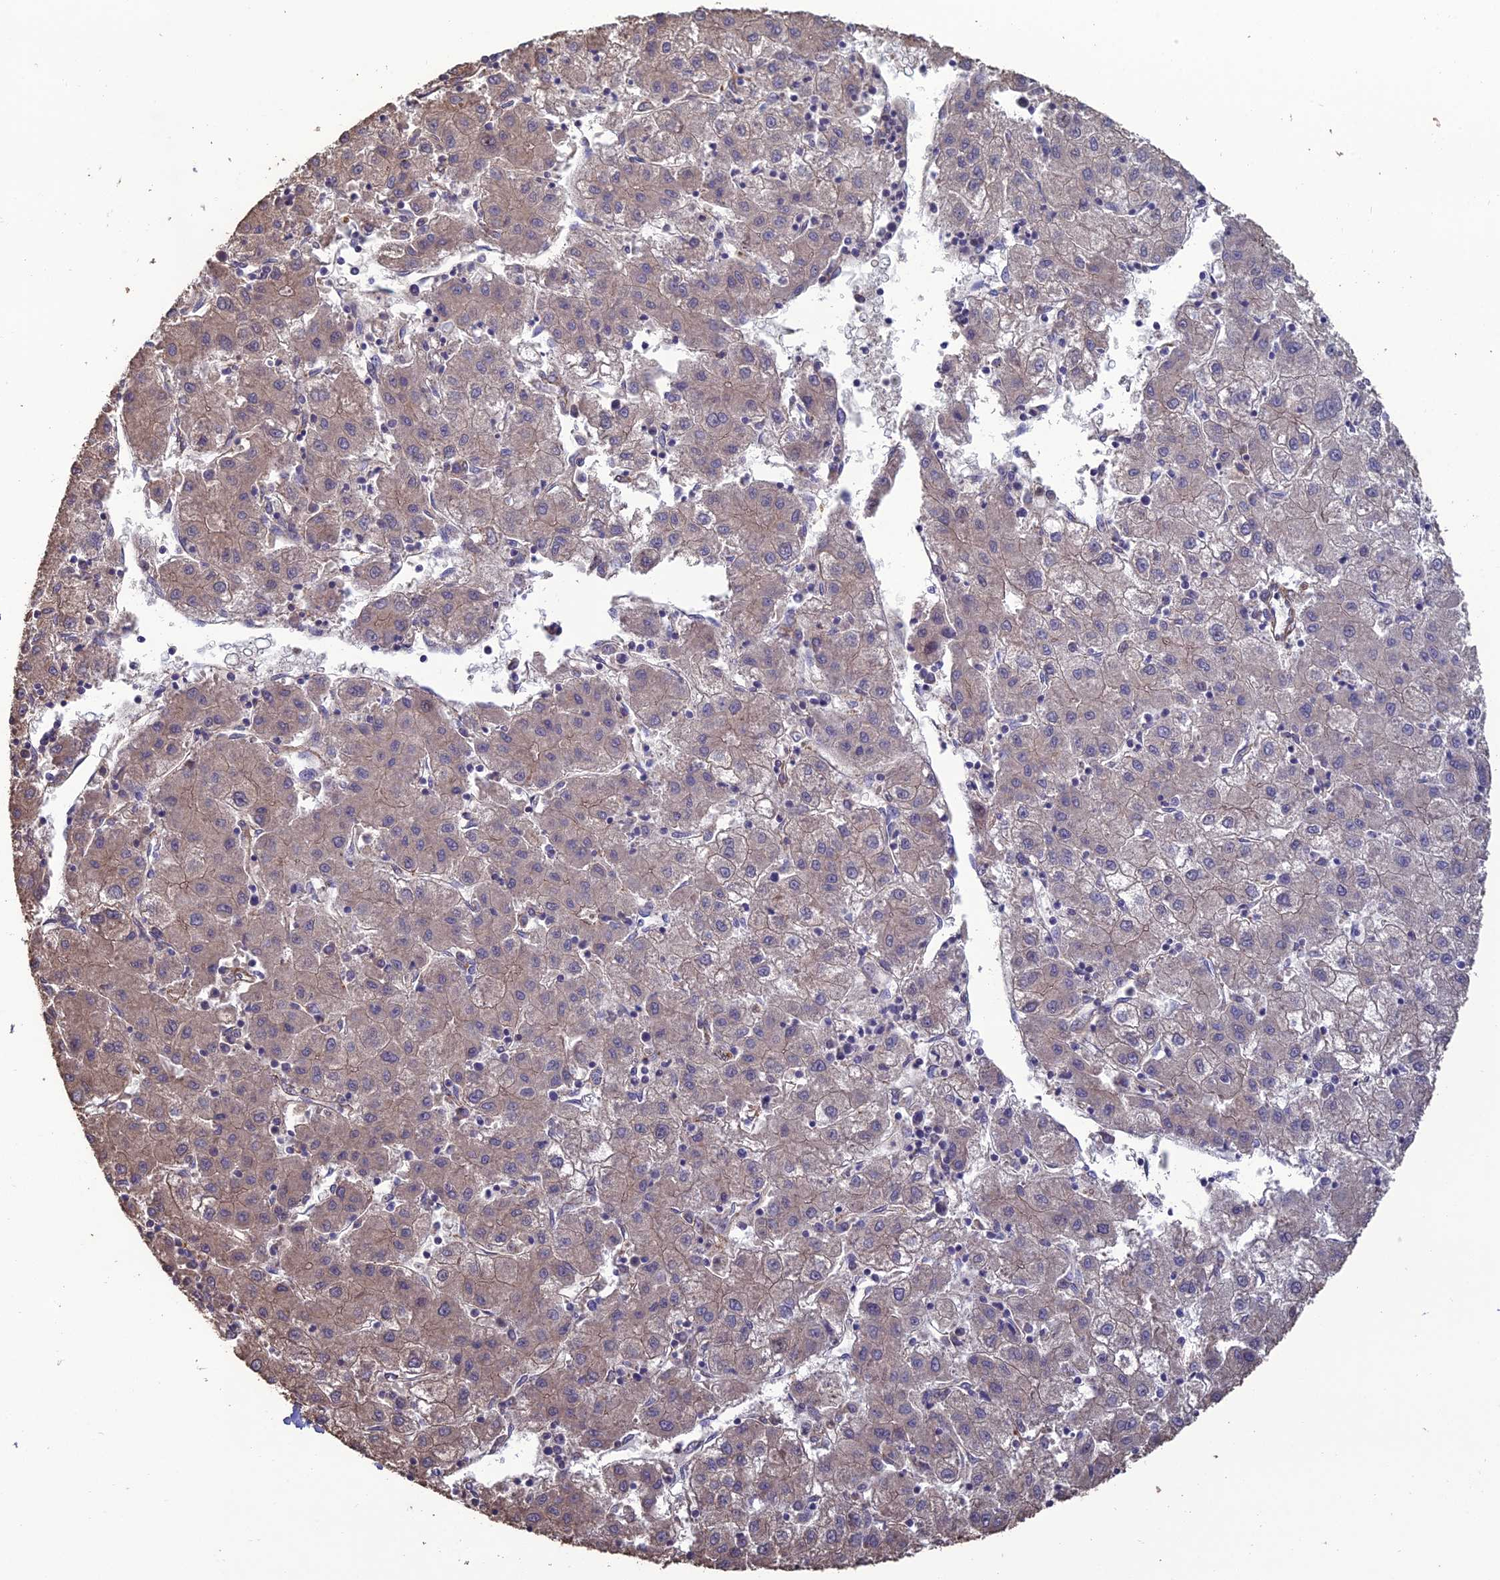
{"staining": {"intensity": "weak", "quantity": "25%-75%", "location": "cytoplasmic/membranous"}, "tissue": "liver cancer", "cell_type": "Tumor cells", "image_type": "cancer", "snomed": [{"axis": "morphology", "description": "Carcinoma, Hepatocellular, NOS"}, {"axis": "topography", "description": "Liver"}], "caption": "High-power microscopy captured an immunohistochemistry histopathology image of liver cancer, revealing weak cytoplasmic/membranous positivity in approximately 25%-75% of tumor cells.", "gene": "ATP6V0A2", "patient": {"sex": "male", "age": 72}}